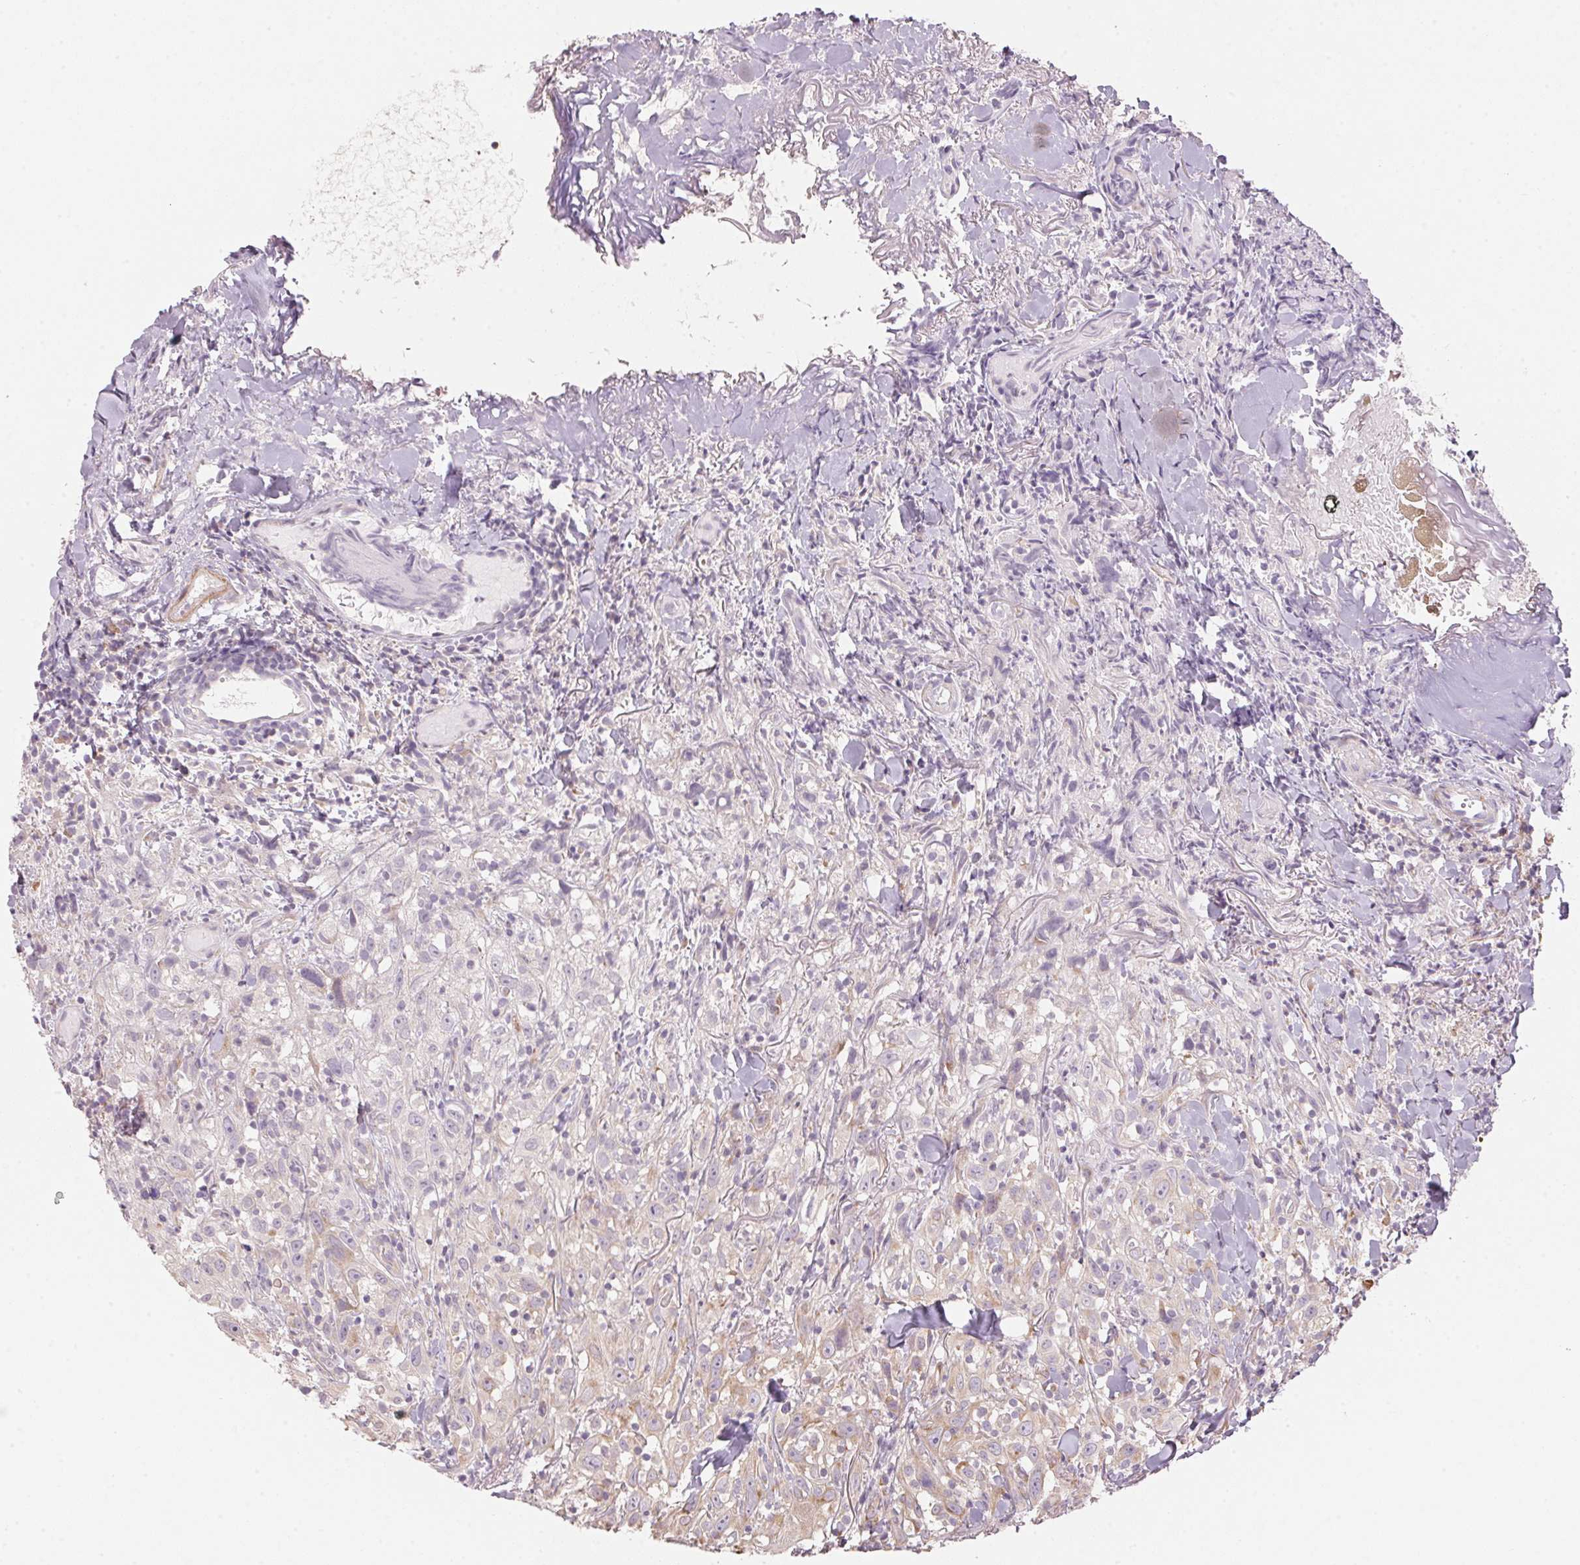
{"staining": {"intensity": "negative", "quantity": "none", "location": "none"}, "tissue": "head and neck cancer", "cell_type": "Tumor cells", "image_type": "cancer", "snomed": [{"axis": "morphology", "description": "Squamous cell carcinoma, NOS"}, {"axis": "topography", "description": "Head-Neck"}], "caption": "This is an IHC photomicrograph of human head and neck cancer (squamous cell carcinoma). There is no staining in tumor cells.", "gene": "BLOC1S2", "patient": {"sex": "female", "age": 95}}